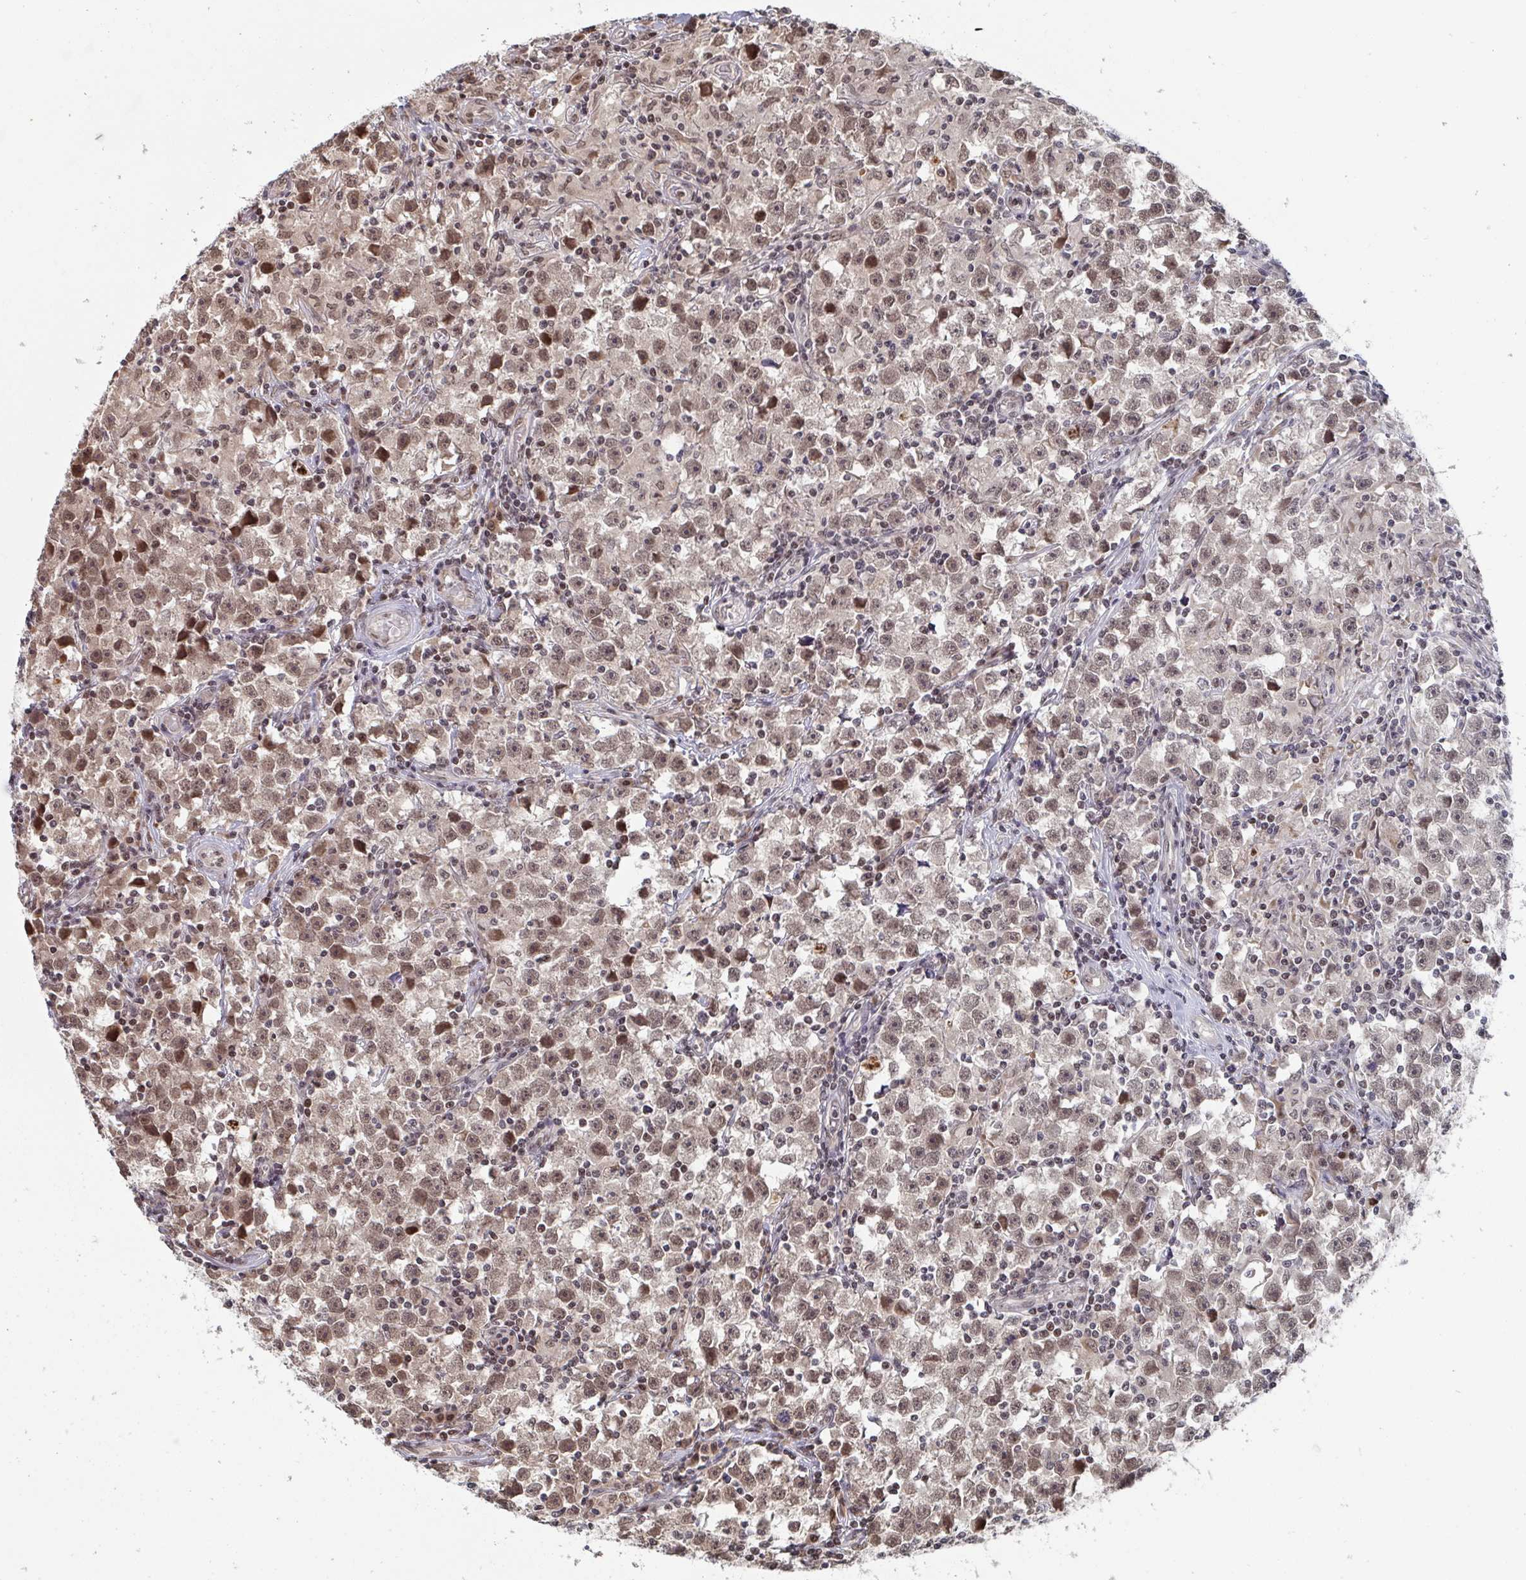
{"staining": {"intensity": "moderate", "quantity": ">75%", "location": "cytoplasmic/membranous,nuclear"}, "tissue": "testis cancer", "cell_type": "Tumor cells", "image_type": "cancer", "snomed": [{"axis": "morphology", "description": "Seminoma, NOS"}, {"axis": "topography", "description": "Testis"}], "caption": "Tumor cells display moderate cytoplasmic/membranous and nuclear positivity in about >75% of cells in testis cancer (seminoma).", "gene": "JMJD1C", "patient": {"sex": "male", "age": 33}}